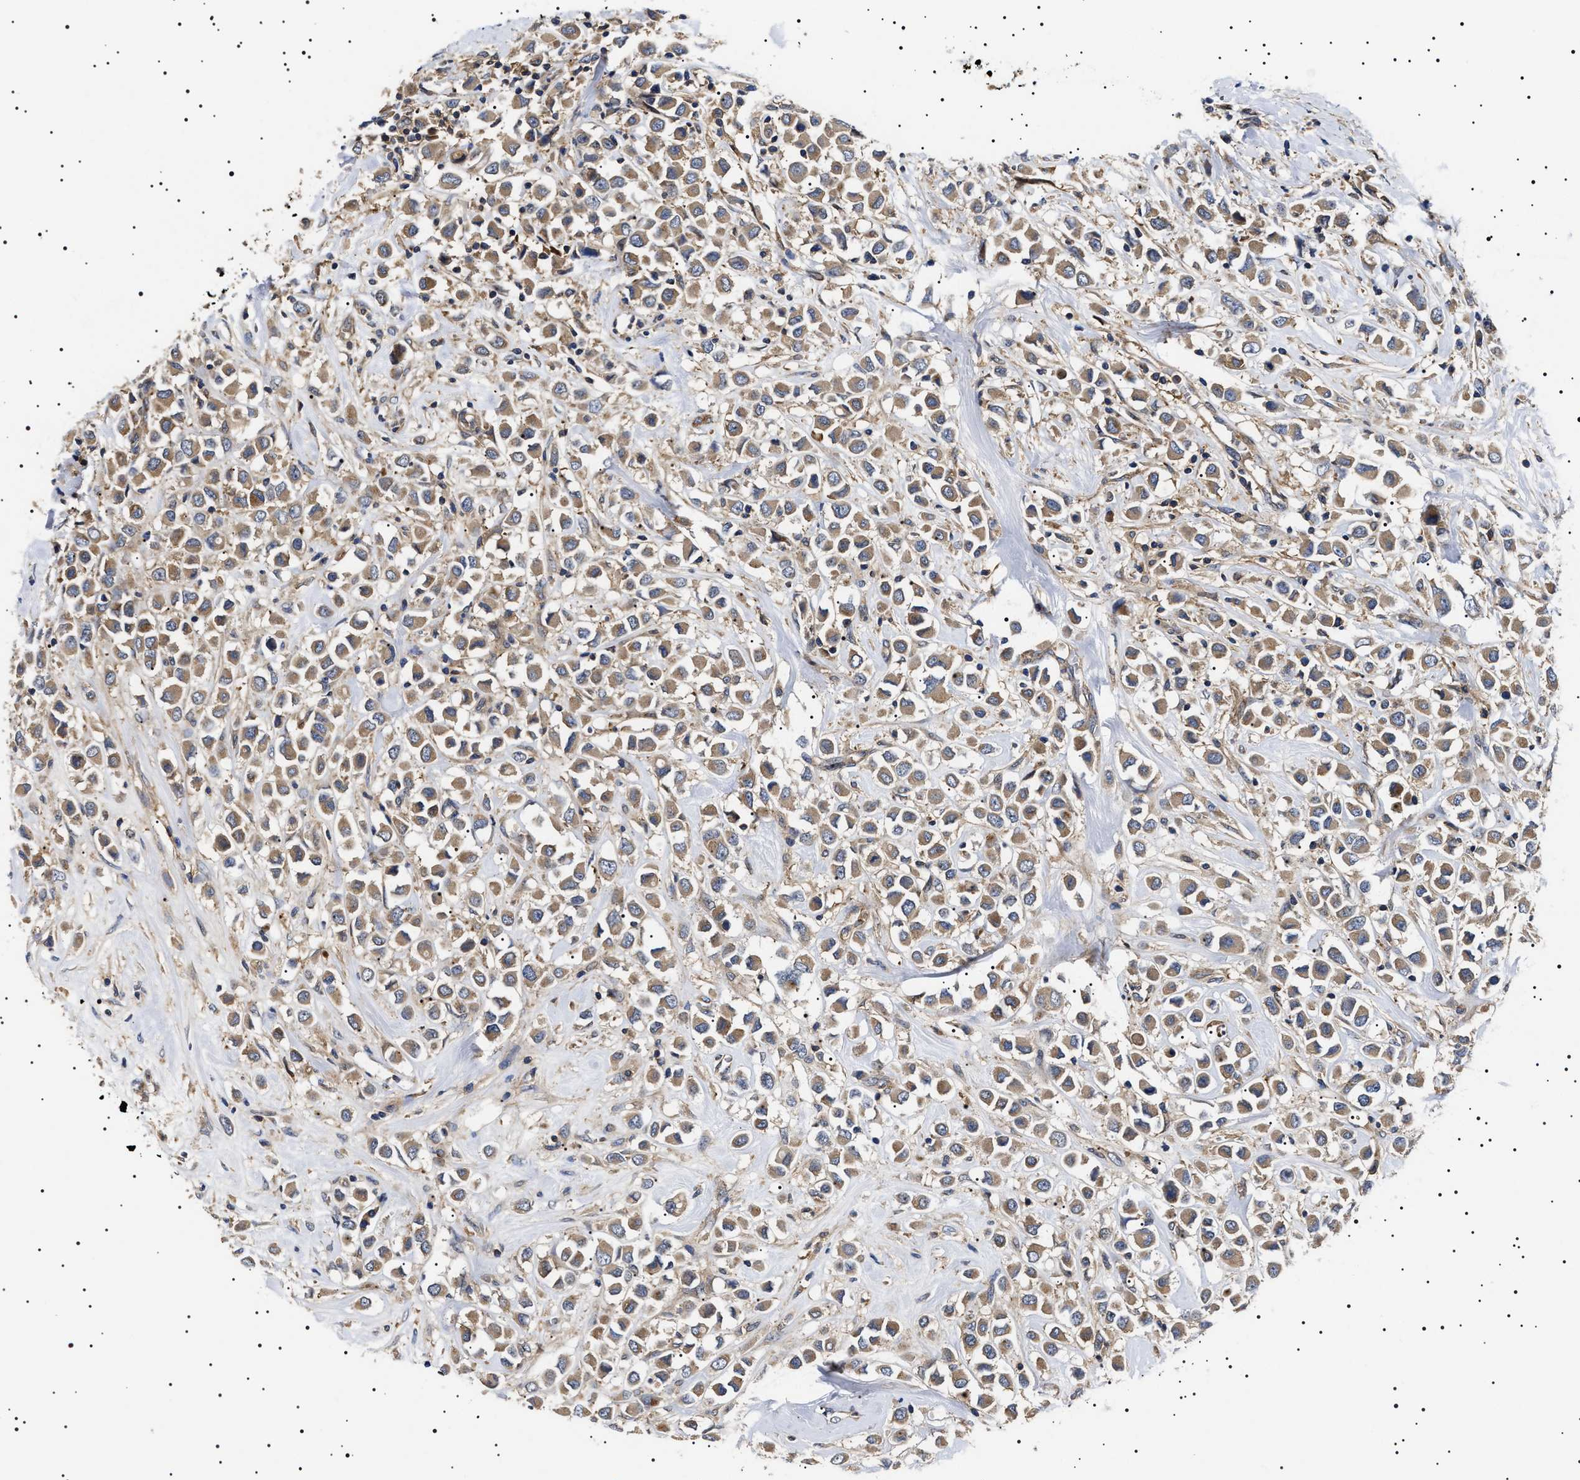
{"staining": {"intensity": "moderate", "quantity": ">75%", "location": "cytoplasmic/membranous"}, "tissue": "breast cancer", "cell_type": "Tumor cells", "image_type": "cancer", "snomed": [{"axis": "morphology", "description": "Duct carcinoma"}, {"axis": "topography", "description": "Breast"}], "caption": "High-magnification brightfield microscopy of breast cancer (invasive ductal carcinoma) stained with DAB (3,3'-diaminobenzidine) (brown) and counterstained with hematoxylin (blue). tumor cells exhibit moderate cytoplasmic/membranous staining is seen in about>75% of cells. The protein of interest is stained brown, and the nuclei are stained in blue (DAB (3,3'-diaminobenzidine) IHC with brightfield microscopy, high magnification).", "gene": "TPP2", "patient": {"sex": "female", "age": 61}}